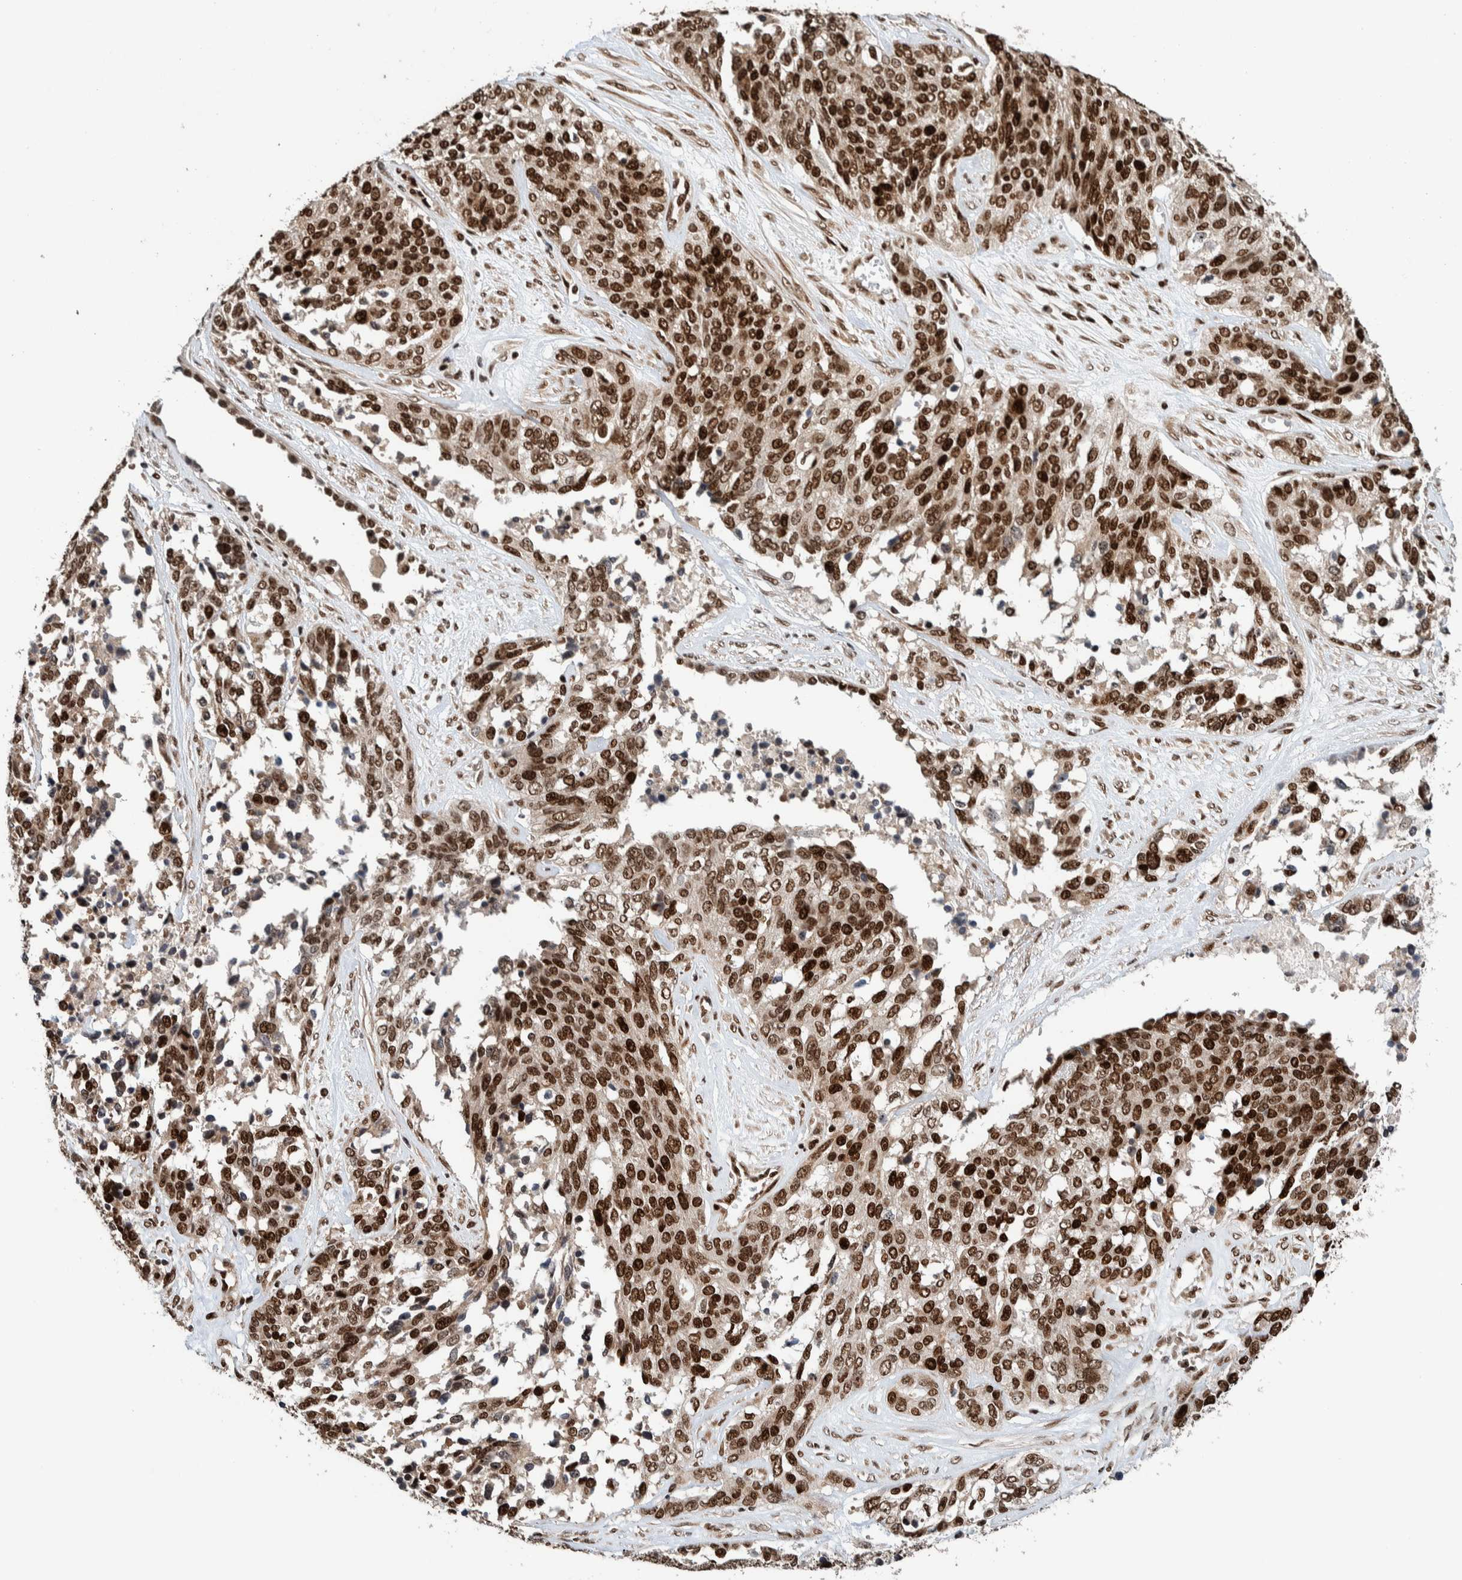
{"staining": {"intensity": "strong", "quantity": ">75%", "location": "nuclear"}, "tissue": "ovarian cancer", "cell_type": "Tumor cells", "image_type": "cancer", "snomed": [{"axis": "morphology", "description": "Cystadenocarcinoma, serous, NOS"}, {"axis": "topography", "description": "Ovary"}], "caption": "Strong nuclear protein positivity is present in approximately >75% of tumor cells in ovarian cancer.", "gene": "CHD4", "patient": {"sex": "female", "age": 44}}